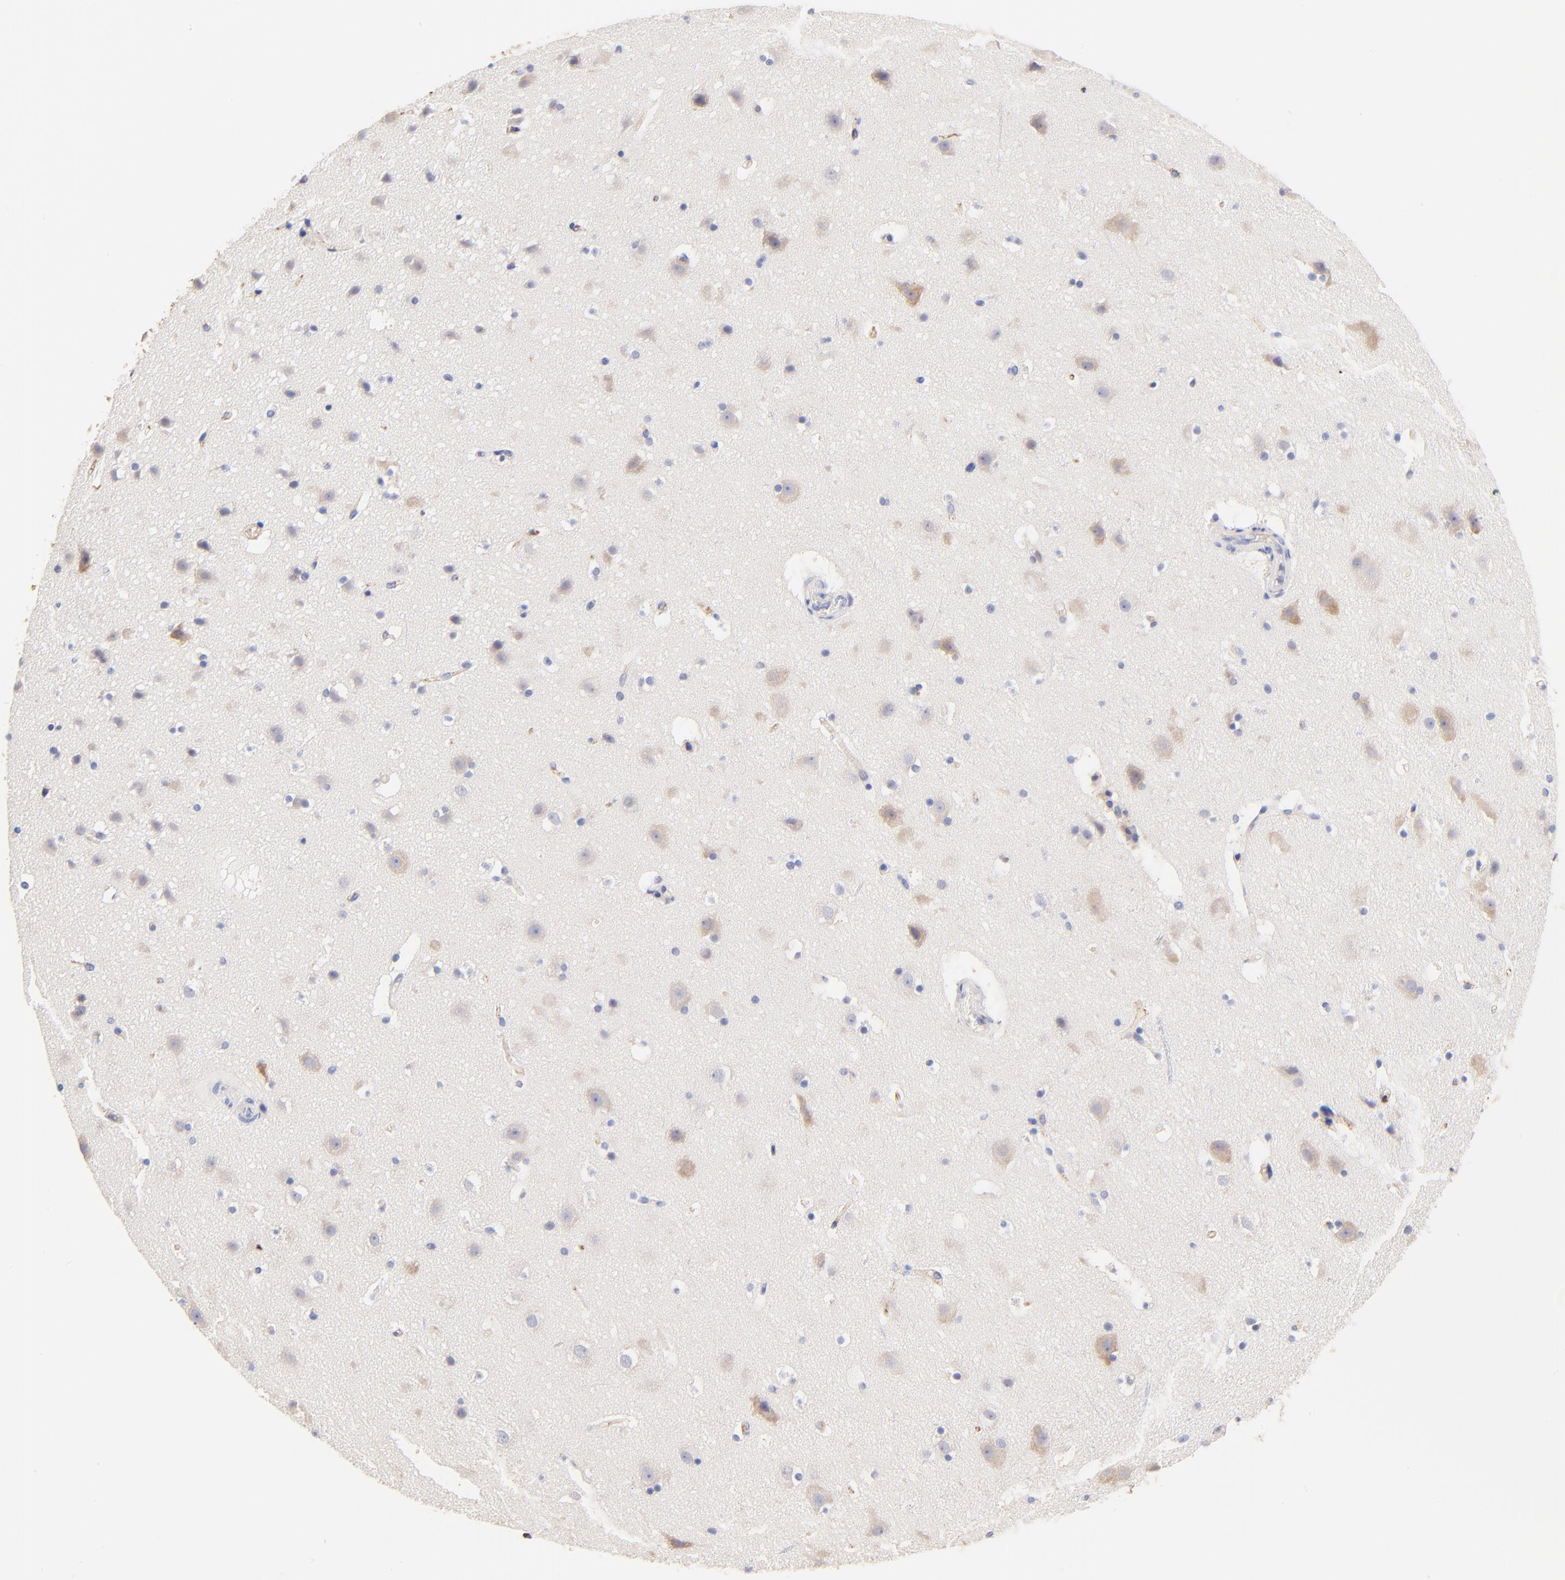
{"staining": {"intensity": "negative", "quantity": "none", "location": "none"}, "tissue": "cerebral cortex", "cell_type": "Endothelial cells", "image_type": "normal", "snomed": [{"axis": "morphology", "description": "Normal tissue, NOS"}, {"axis": "topography", "description": "Cerebral cortex"}], "caption": "The micrograph exhibits no staining of endothelial cells in benign cerebral cortex. (DAB (3,3'-diaminobenzidine) IHC visualized using brightfield microscopy, high magnification).", "gene": "PTK7", "patient": {"sex": "male", "age": 45}}